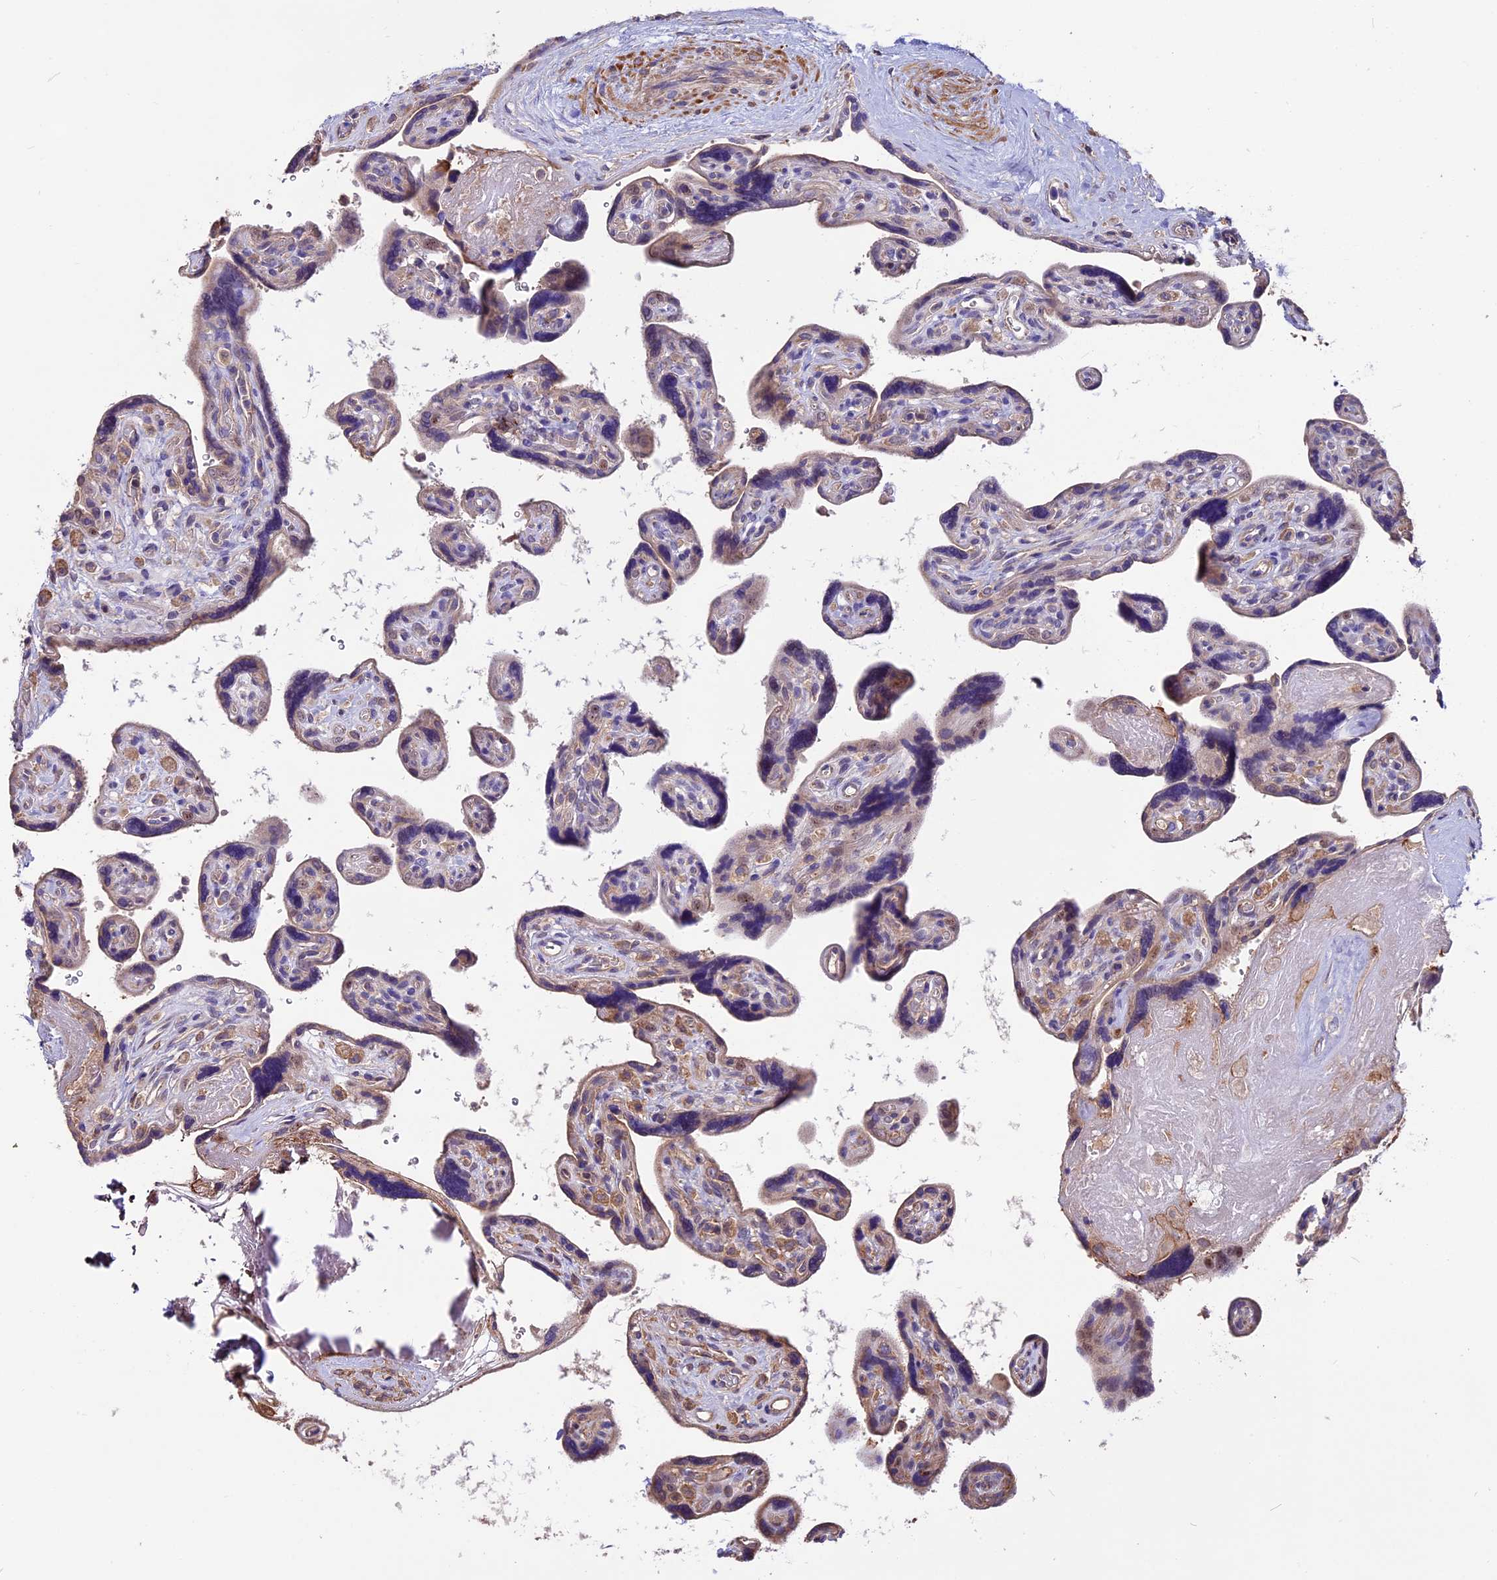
{"staining": {"intensity": "moderate", "quantity": "25%-75%", "location": "cytoplasmic/membranous,nuclear"}, "tissue": "placenta", "cell_type": "Trophoblastic cells", "image_type": "normal", "snomed": [{"axis": "morphology", "description": "Normal tissue, NOS"}, {"axis": "topography", "description": "Placenta"}], "caption": "Immunohistochemistry (IHC) of normal human placenta demonstrates medium levels of moderate cytoplasmic/membranous,nuclear positivity in approximately 25%-75% of trophoblastic cells.", "gene": "ANO3", "patient": {"sex": "female", "age": 39}}